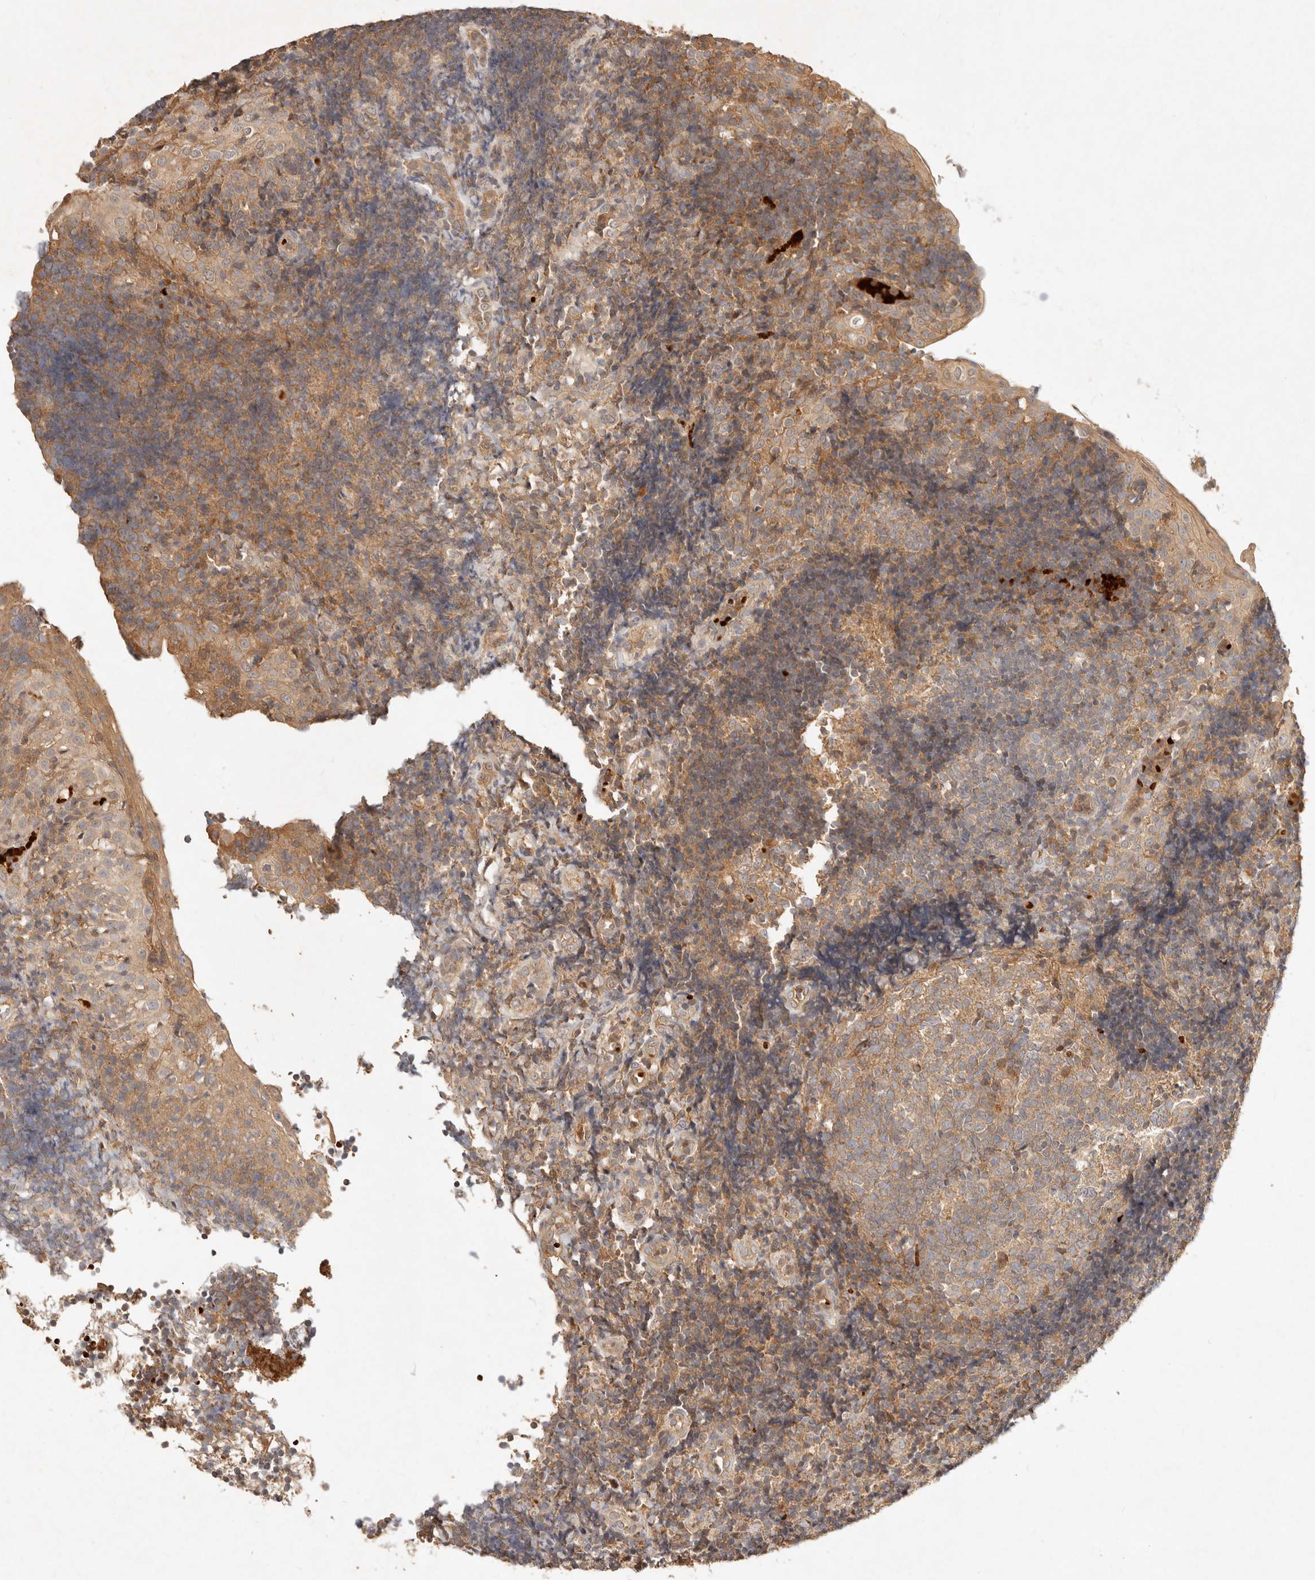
{"staining": {"intensity": "moderate", "quantity": "<25%", "location": "cytoplasmic/membranous"}, "tissue": "tonsil", "cell_type": "Germinal center cells", "image_type": "normal", "snomed": [{"axis": "morphology", "description": "Normal tissue, NOS"}, {"axis": "topography", "description": "Tonsil"}], "caption": "Immunohistochemistry (DAB (3,3'-diaminobenzidine)) staining of normal human tonsil demonstrates moderate cytoplasmic/membranous protein expression in approximately <25% of germinal center cells. The protein is shown in brown color, while the nuclei are stained blue.", "gene": "FREM2", "patient": {"sex": "female", "age": 40}}